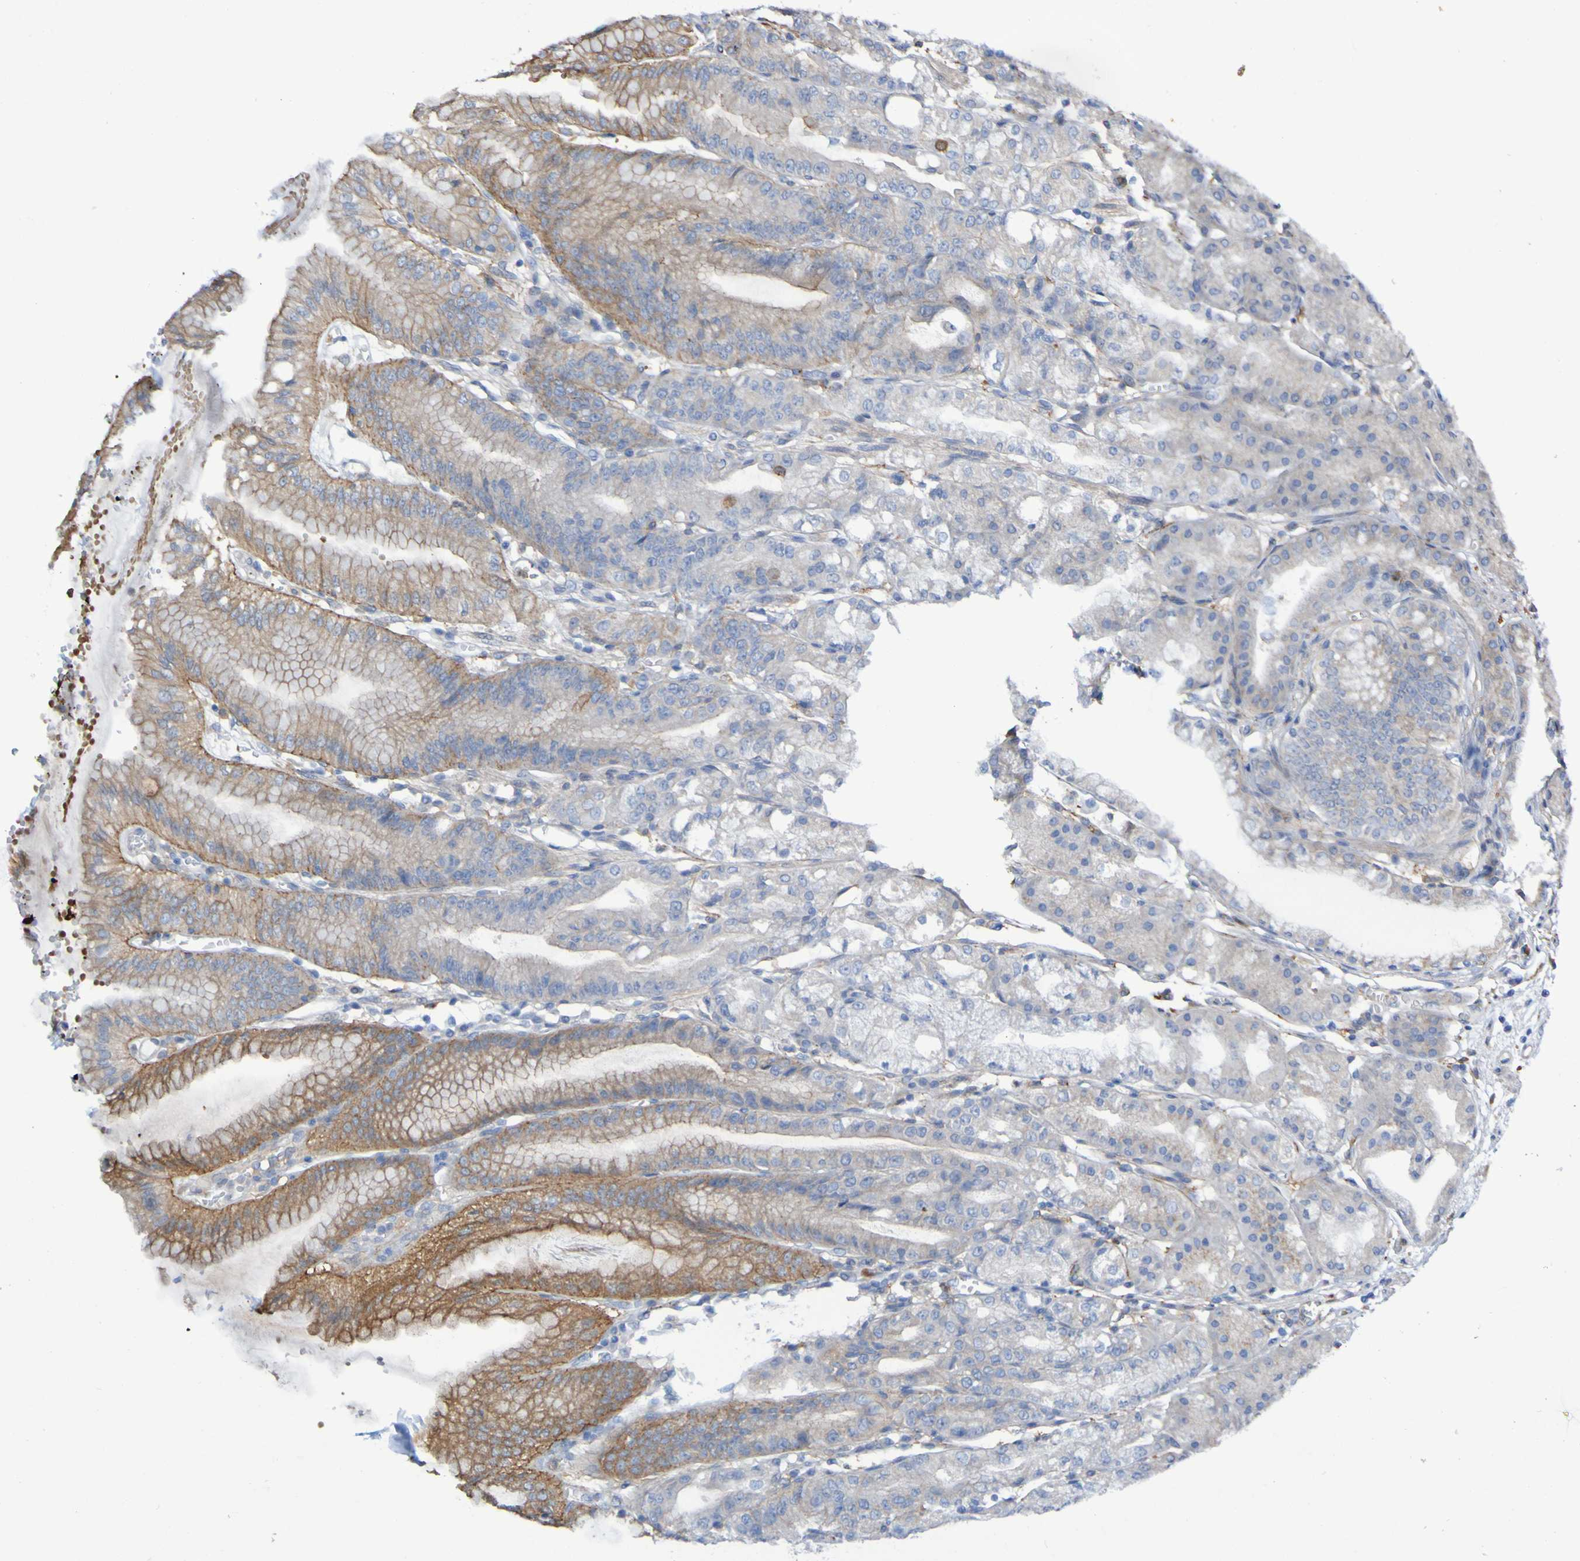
{"staining": {"intensity": "strong", "quantity": "25%-75%", "location": "cytoplasmic/membranous"}, "tissue": "stomach", "cell_type": "Glandular cells", "image_type": "normal", "snomed": [{"axis": "morphology", "description": "Normal tissue, NOS"}, {"axis": "topography", "description": "Stomach, lower"}], "caption": "Stomach stained for a protein exhibits strong cytoplasmic/membranous positivity in glandular cells. Using DAB (3,3'-diaminobenzidine) (brown) and hematoxylin (blue) stains, captured at high magnification using brightfield microscopy.", "gene": "SCRG1", "patient": {"sex": "male", "age": 71}}